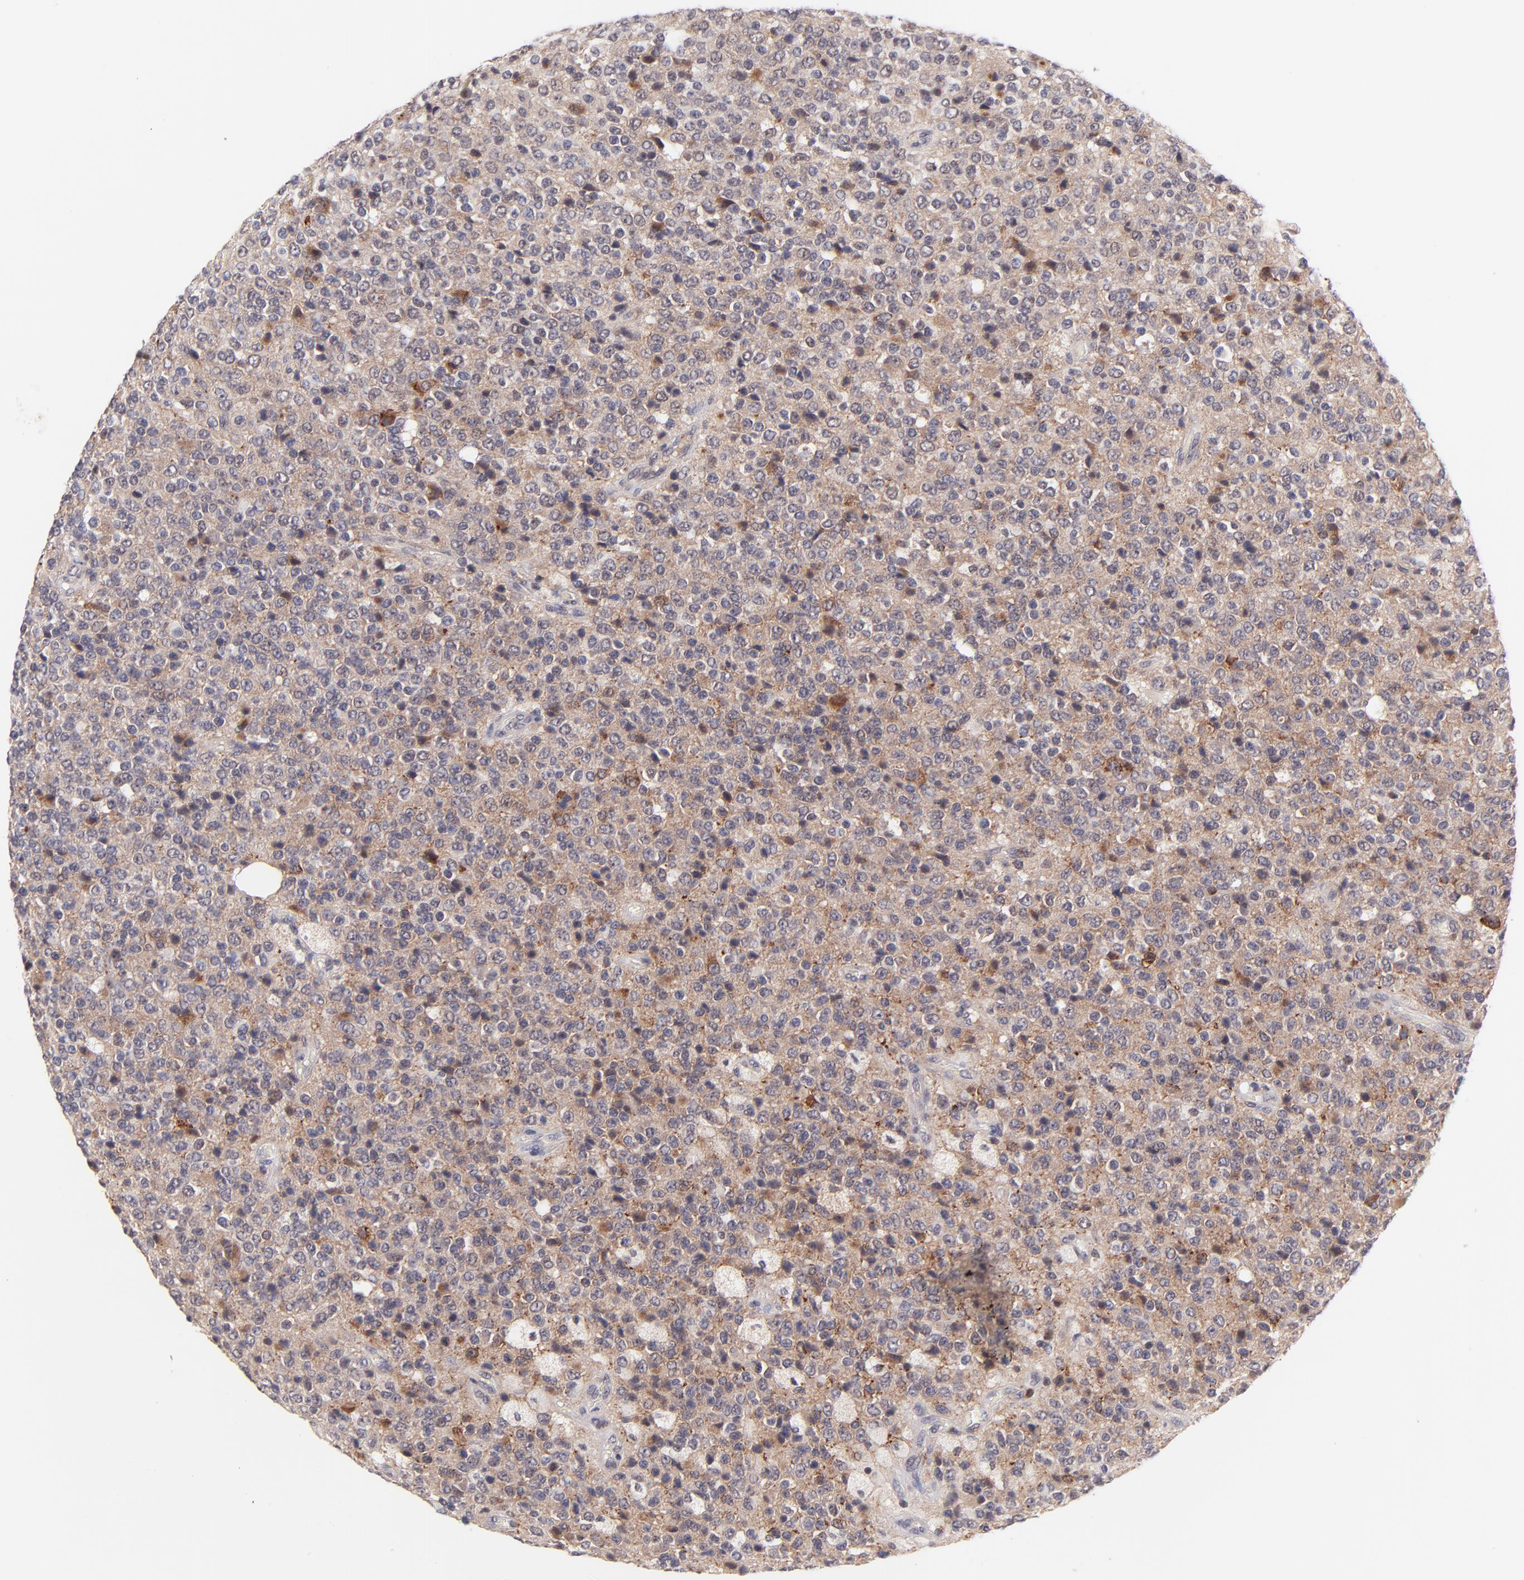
{"staining": {"intensity": "negative", "quantity": "none", "location": "none"}, "tissue": "glioma", "cell_type": "Tumor cells", "image_type": "cancer", "snomed": [{"axis": "morphology", "description": "Glioma, malignant, High grade"}, {"axis": "topography", "description": "pancreas cauda"}], "caption": "An image of high-grade glioma (malignant) stained for a protein exhibits no brown staining in tumor cells.", "gene": "MED12", "patient": {"sex": "male", "age": 60}}